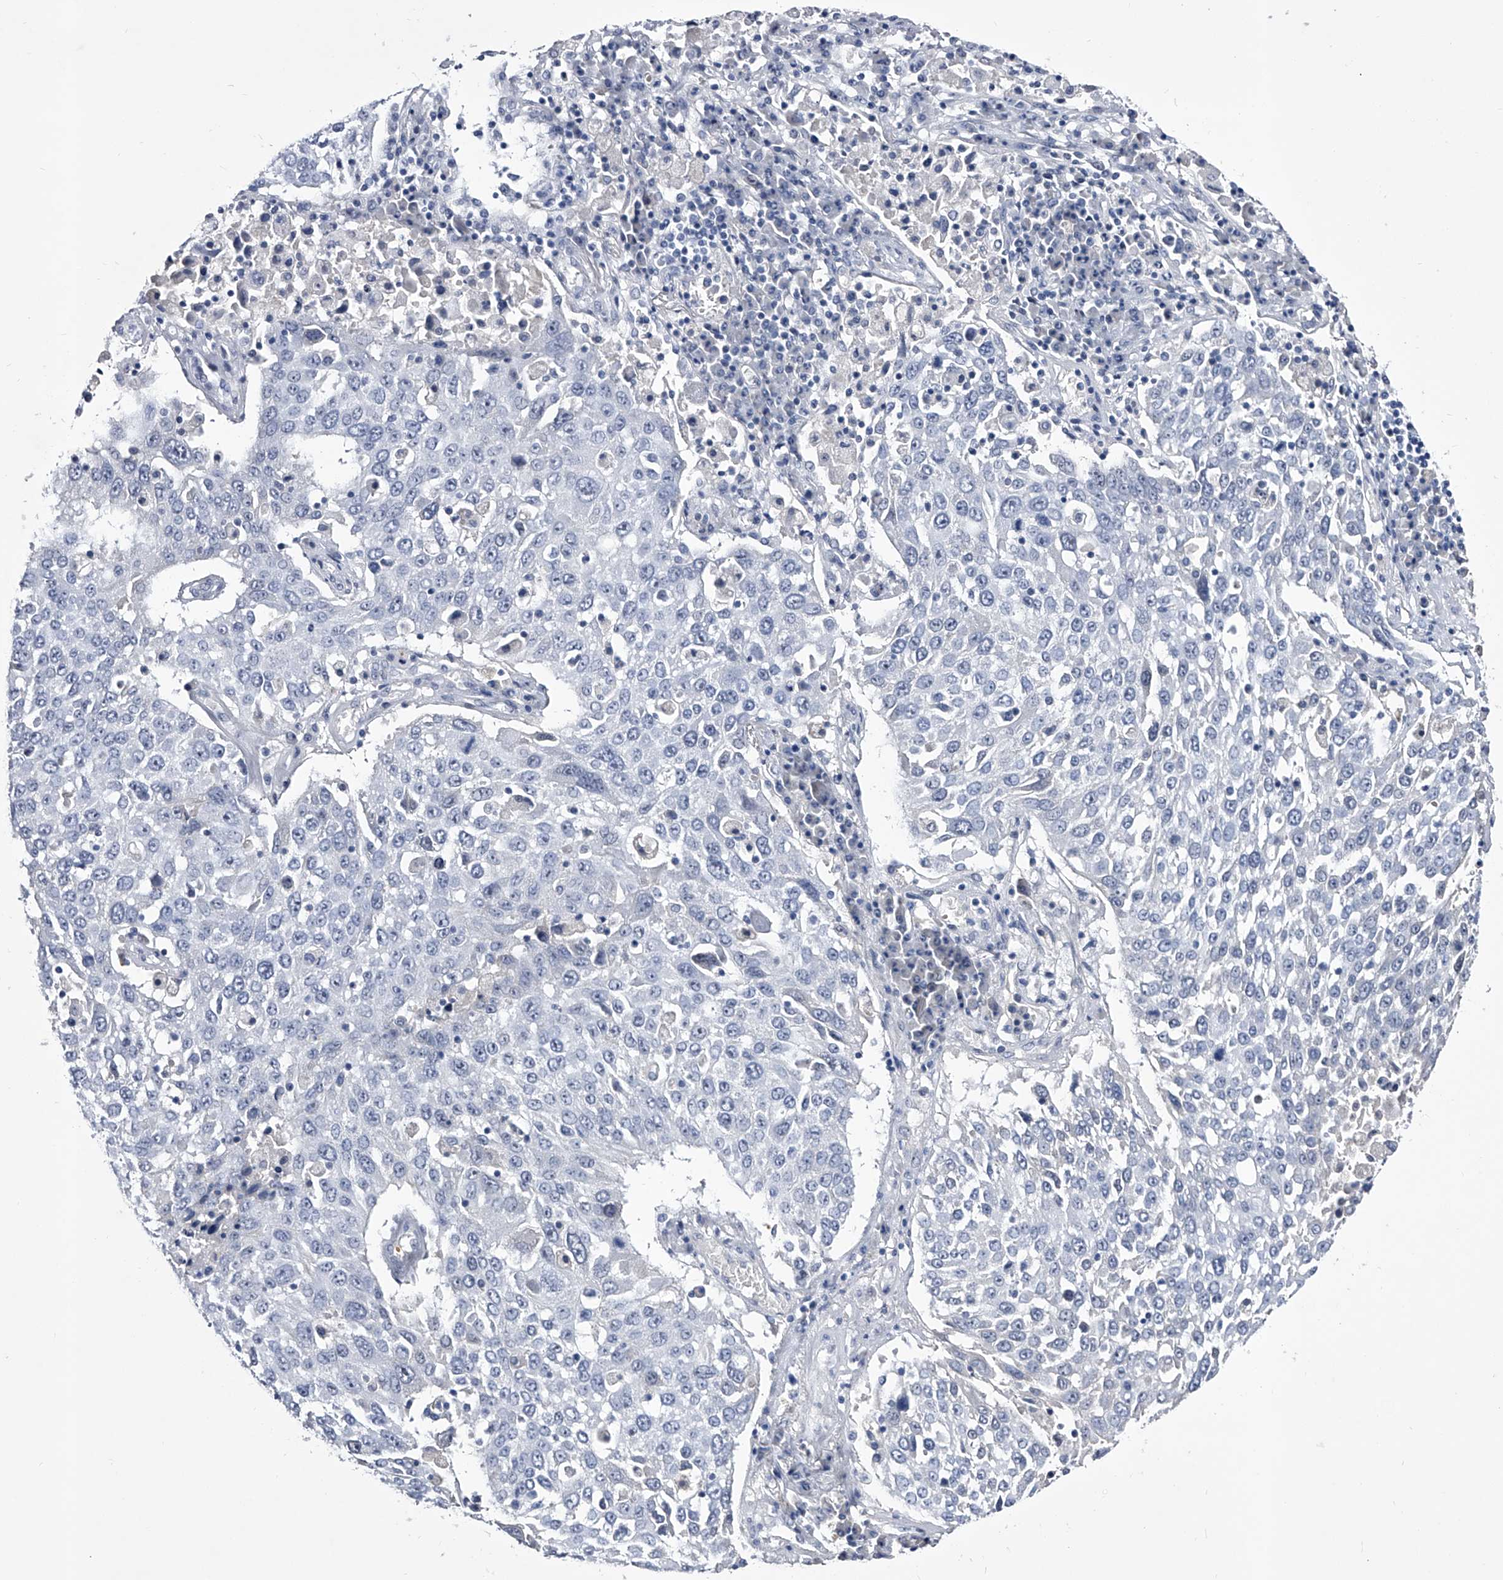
{"staining": {"intensity": "negative", "quantity": "none", "location": "none"}, "tissue": "lung cancer", "cell_type": "Tumor cells", "image_type": "cancer", "snomed": [{"axis": "morphology", "description": "Squamous cell carcinoma, NOS"}, {"axis": "topography", "description": "Lung"}], "caption": "Immunohistochemistry (IHC) histopathology image of neoplastic tissue: lung squamous cell carcinoma stained with DAB (3,3'-diaminobenzidine) shows no significant protein expression in tumor cells. (DAB IHC, high magnification).", "gene": "CRISP2", "patient": {"sex": "male", "age": 65}}